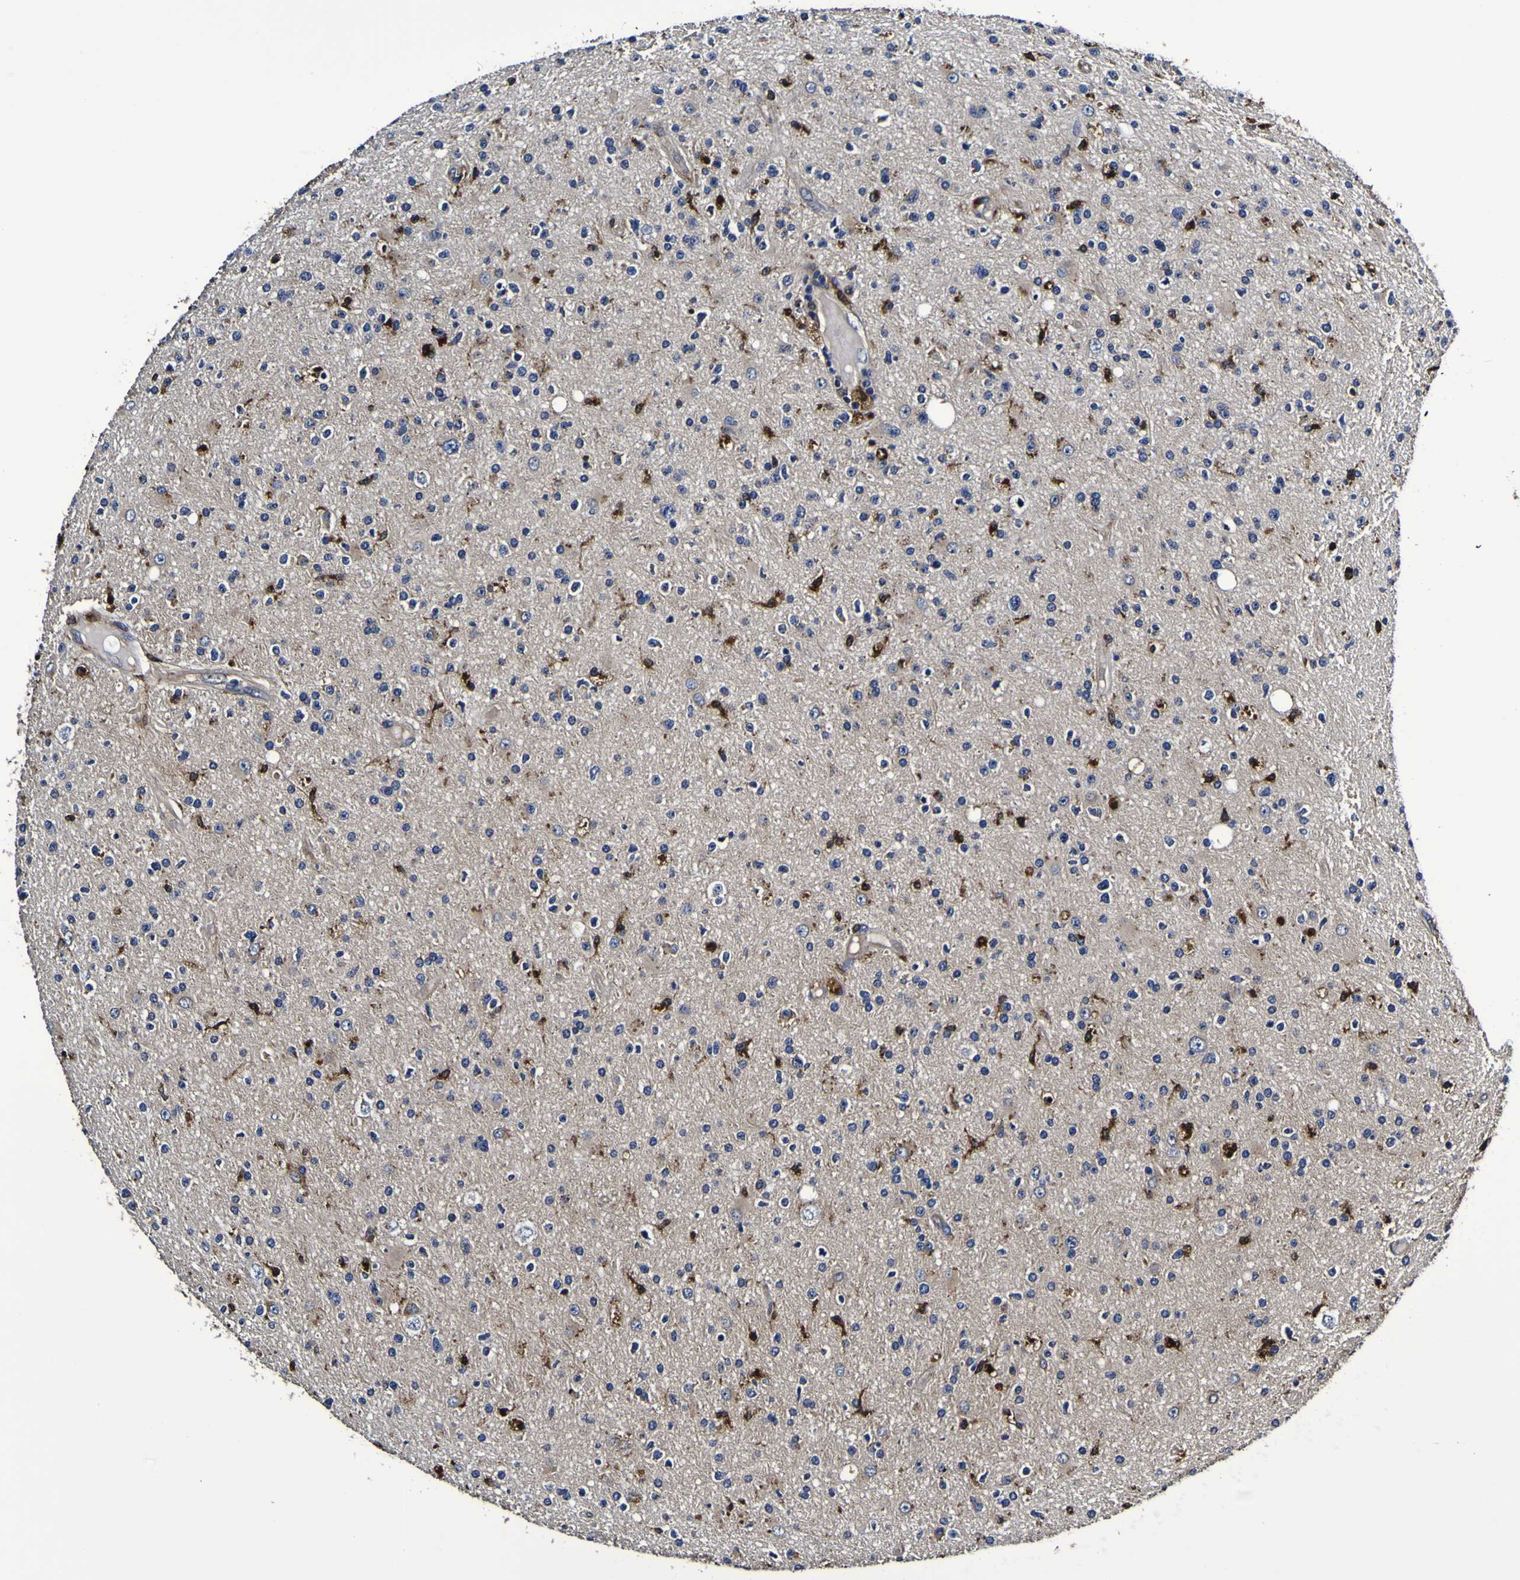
{"staining": {"intensity": "negative", "quantity": "none", "location": "none"}, "tissue": "glioma", "cell_type": "Tumor cells", "image_type": "cancer", "snomed": [{"axis": "morphology", "description": "Glioma, malignant, High grade"}, {"axis": "topography", "description": "Brain"}], "caption": "This is a image of immunohistochemistry staining of glioma, which shows no staining in tumor cells.", "gene": "GPX1", "patient": {"sex": "male", "age": 33}}